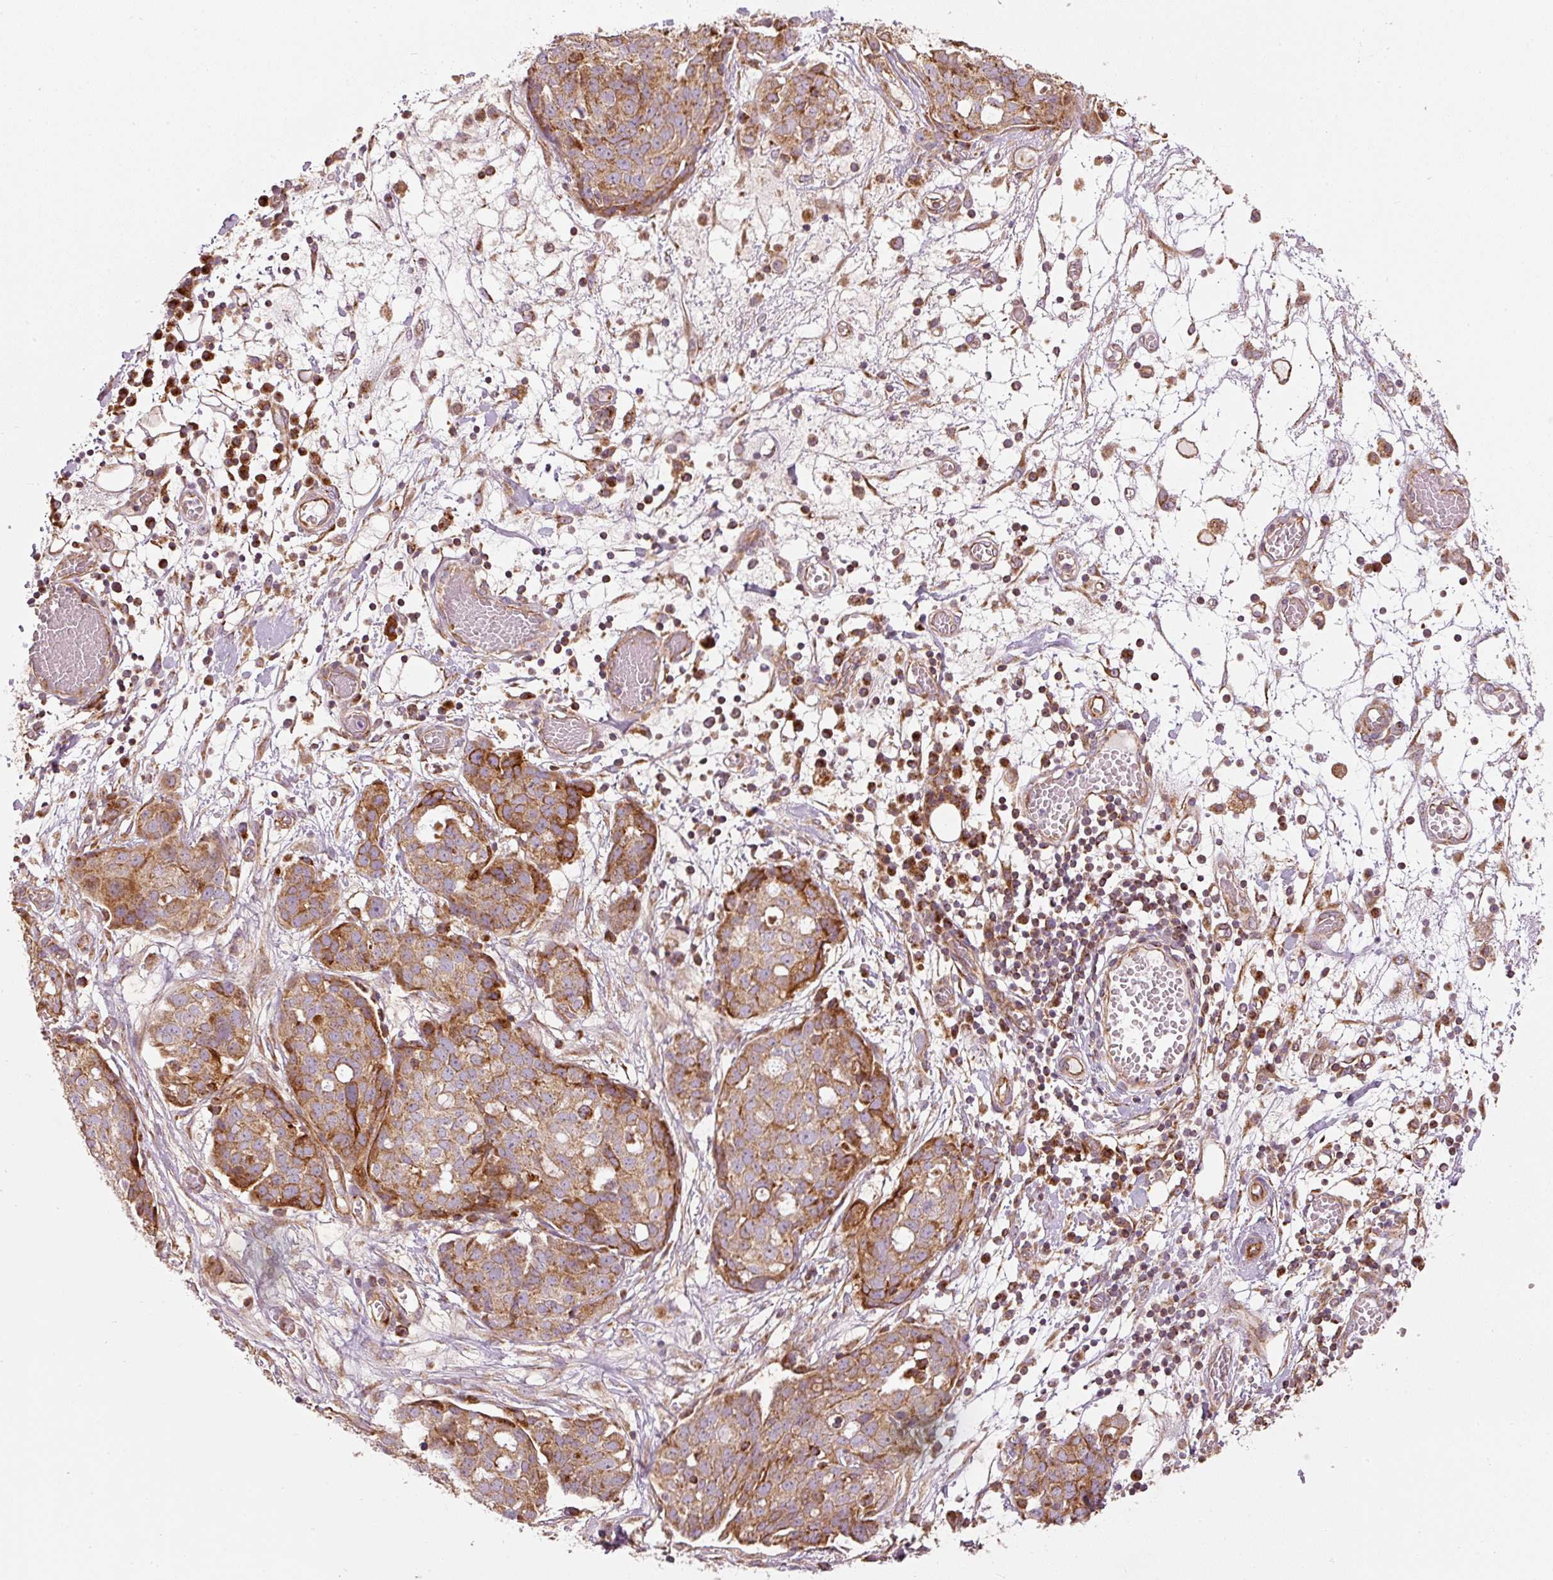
{"staining": {"intensity": "moderate", "quantity": ">75%", "location": "cytoplasmic/membranous"}, "tissue": "ovarian cancer", "cell_type": "Tumor cells", "image_type": "cancer", "snomed": [{"axis": "morphology", "description": "Cystadenocarcinoma, serous, NOS"}, {"axis": "topography", "description": "Soft tissue"}, {"axis": "topography", "description": "Ovary"}], "caption": "Tumor cells exhibit medium levels of moderate cytoplasmic/membranous positivity in approximately >75% of cells in ovarian cancer.", "gene": "MTHFD1L", "patient": {"sex": "female", "age": 57}}